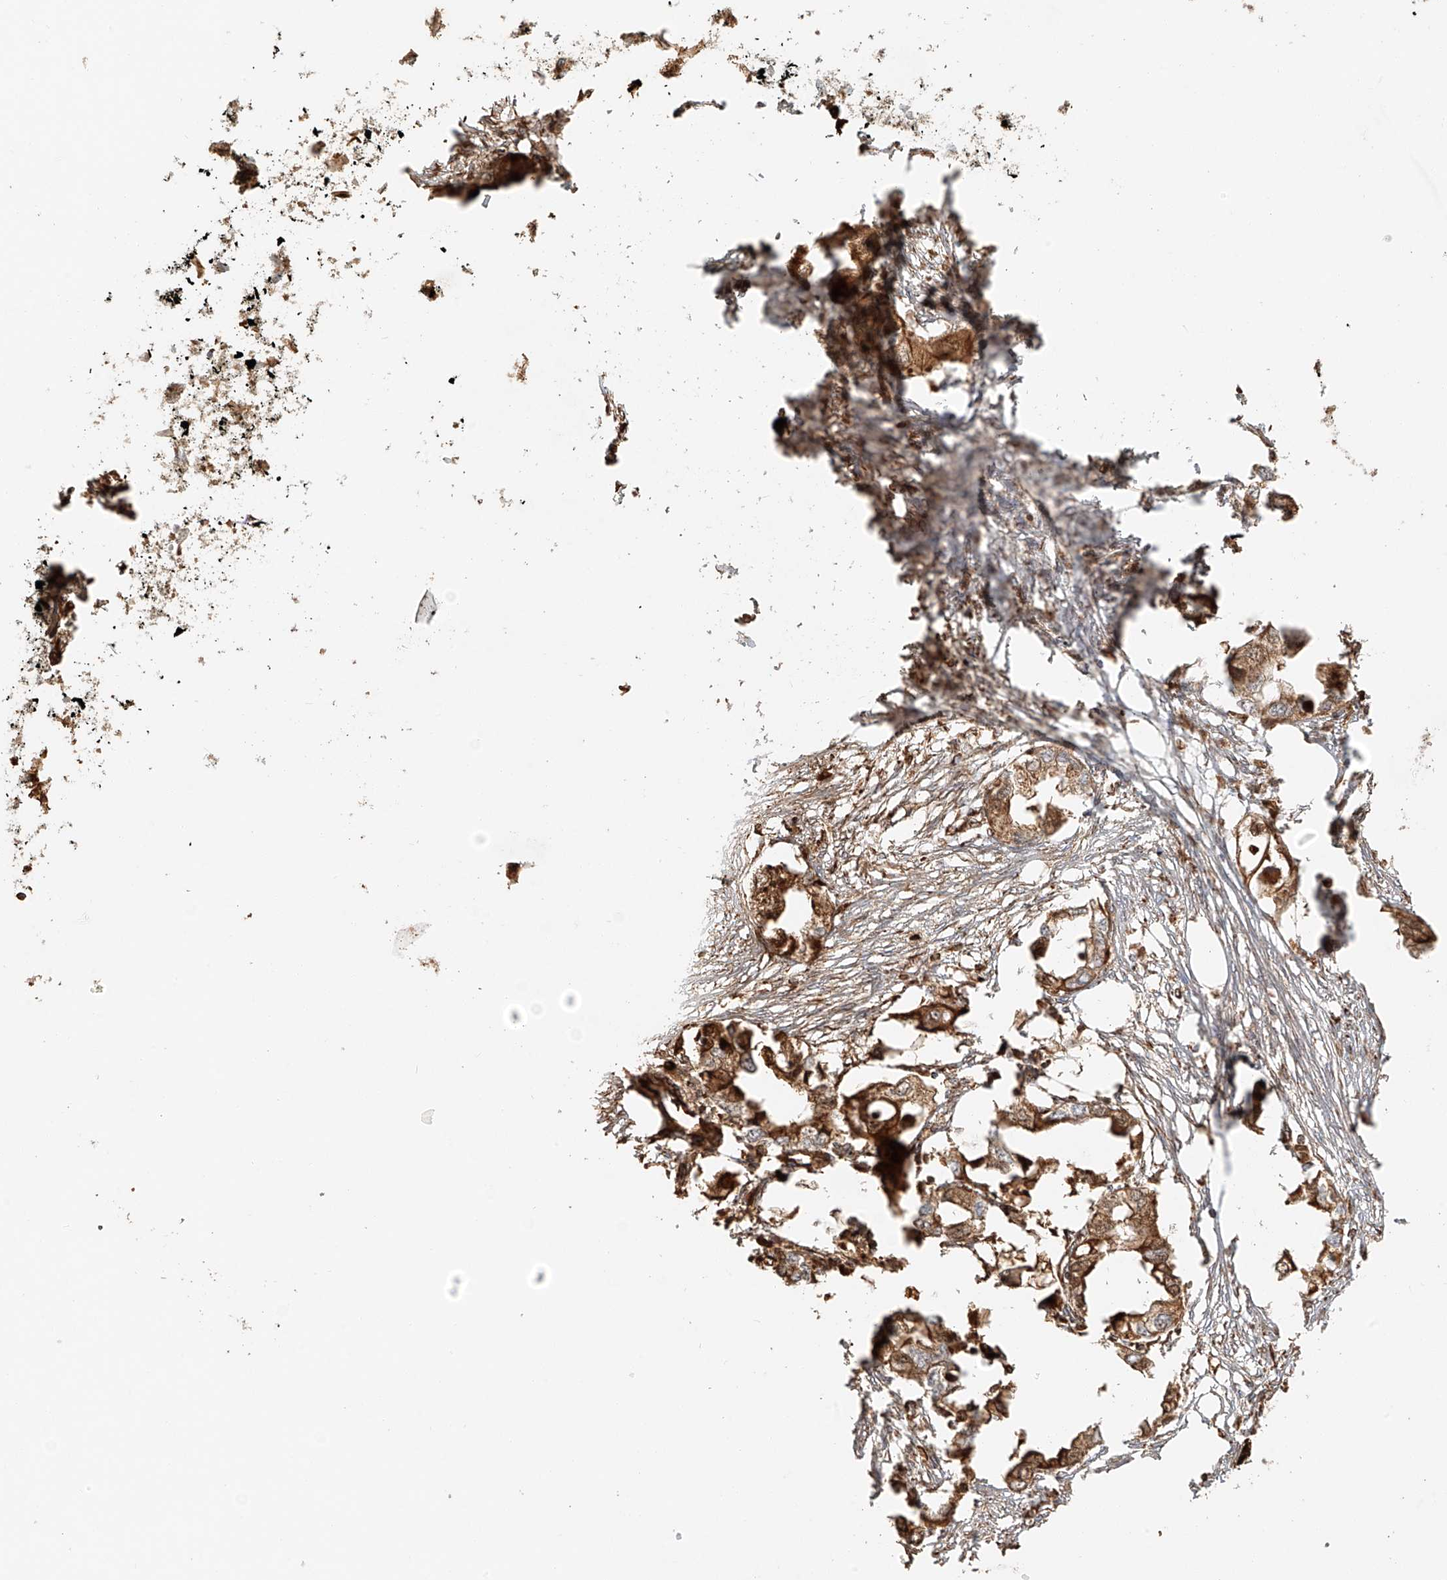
{"staining": {"intensity": "moderate", "quantity": ">75%", "location": "cytoplasmic/membranous"}, "tissue": "endometrial cancer", "cell_type": "Tumor cells", "image_type": "cancer", "snomed": [{"axis": "morphology", "description": "Adenocarcinoma, NOS"}, {"axis": "morphology", "description": "Adenocarcinoma, metastatic, NOS"}, {"axis": "topography", "description": "Adipose tissue"}, {"axis": "topography", "description": "Endometrium"}], "caption": "Endometrial cancer stained for a protein demonstrates moderate cytoplasmic/membranous positivity in tumor cells. (IHC, brightfield microscopy, high magnification).", "gene": "MIPEP", "patient": {"sex": "female", "age": 67}}